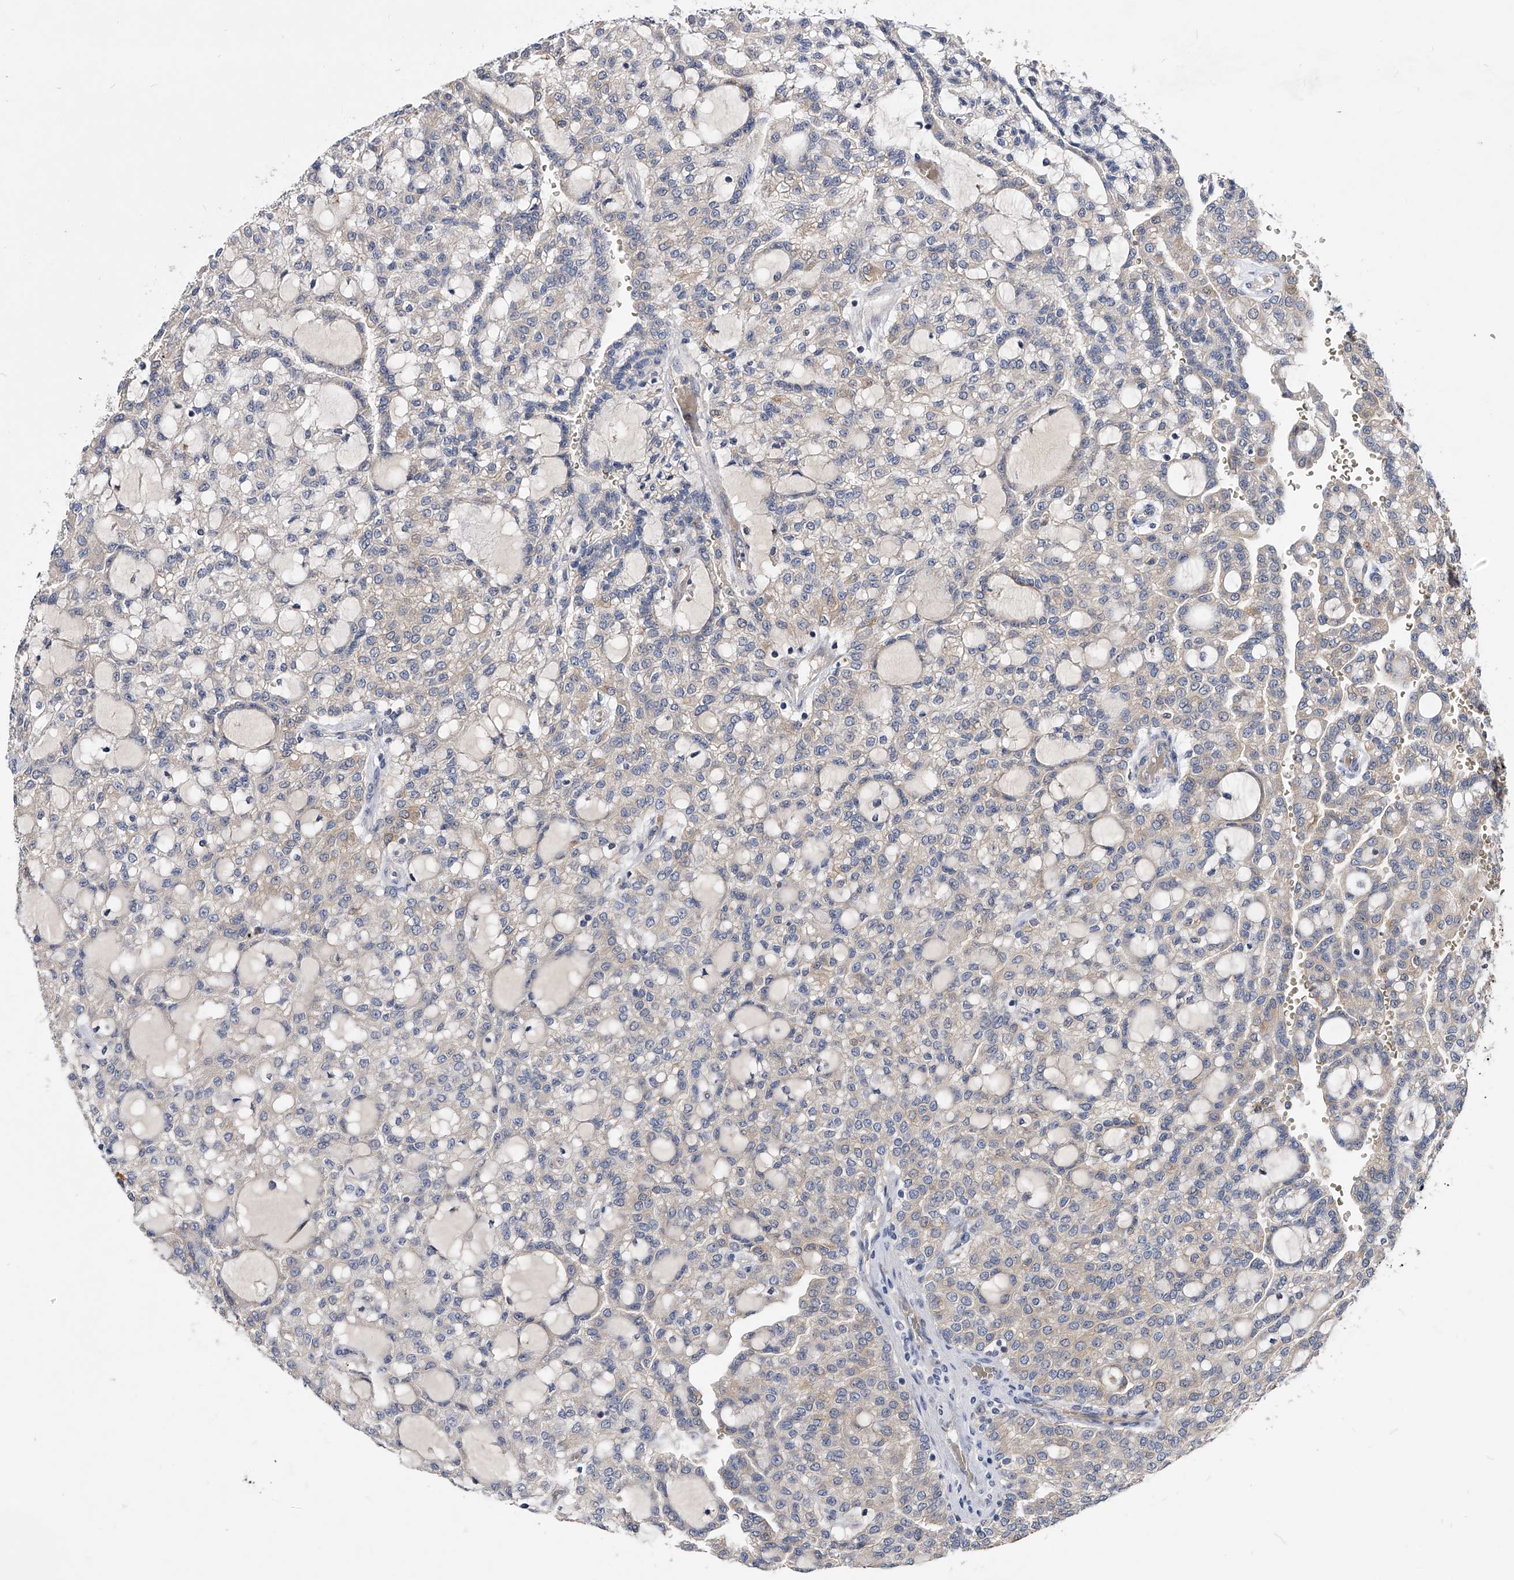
{"staining": {"intensity": "negative", "quantity": "none", "location": "none"}, "tissue": "renal cancer", "cell_type": "Tumor cells", "image_type": "cancer", "snomed": [{"axis": "morphology", "description": "Adenocarcinoma, NOS"}, {"axis": "topography", "description": "Kidney"}], "caption": "IHC of renal cancer (adenocarcinoma) exhibits no staining in tumor cells.", "gene": "ARL4C", "patient": {"sex": "male", "age": 63}}